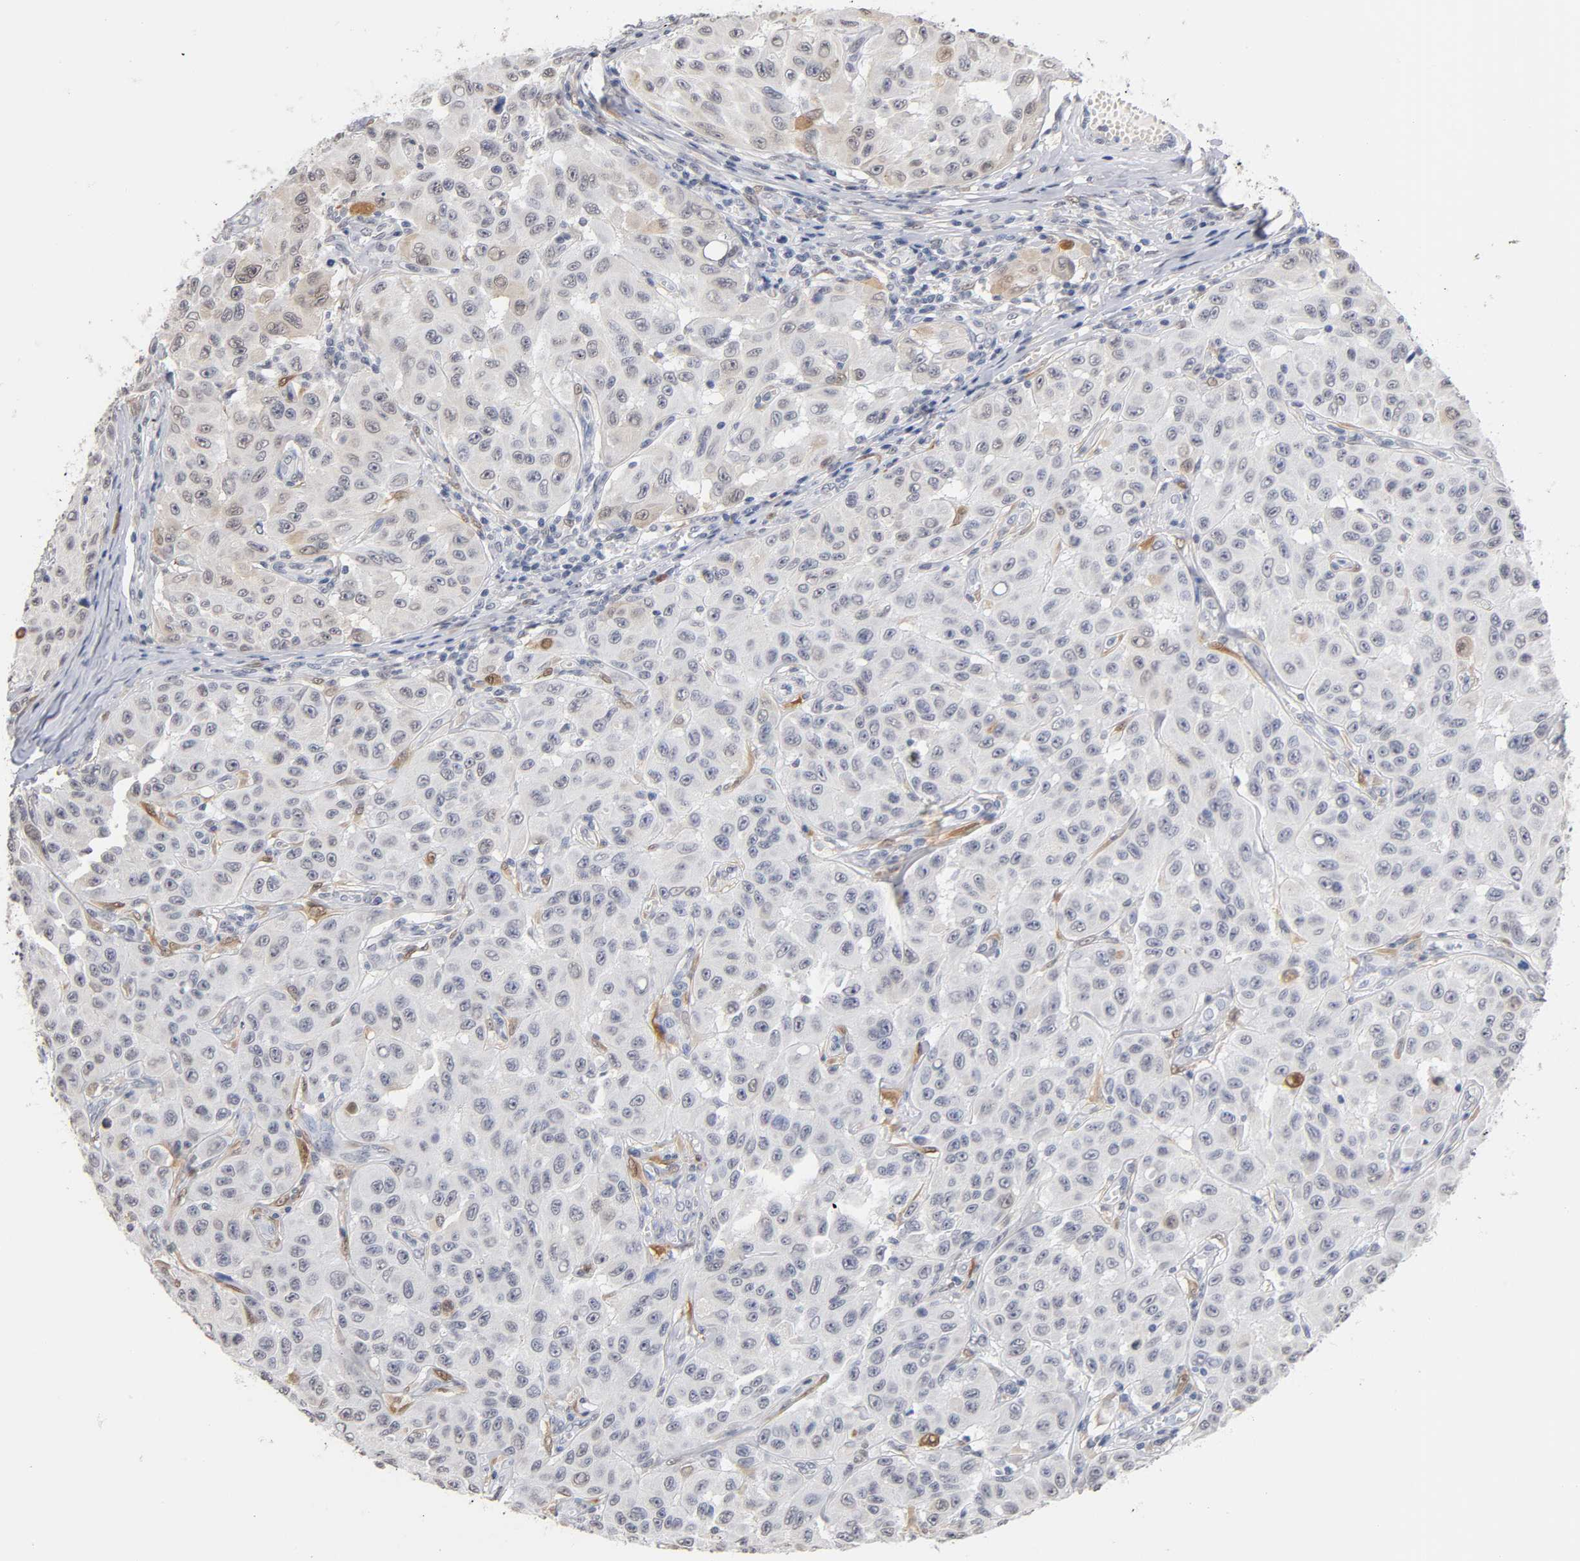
{"staining": {"intensity": "weak", "quantity": "<25%", "location": "cytoplasmic/membranous,nuclear"}, "tissue": "melanoma", "cell_type": "Tumor cells", "image_type": "cancer", "snomed": [{"axis": "morphology", "description": "Malignant melanoma, NOS"}, {"axis": "topography", "description": "Skin"}], "caption": "Image shows no protein expression in tumor cells of malignant melanoma tissue. The staining was performed using DAB to visualize the protein expression in brown, while the nuclei were stained in blue with hematoxylin (Magnification: 20x).", "gene": "CRABP2", "patient": {"sex": "male", "age": 30}}